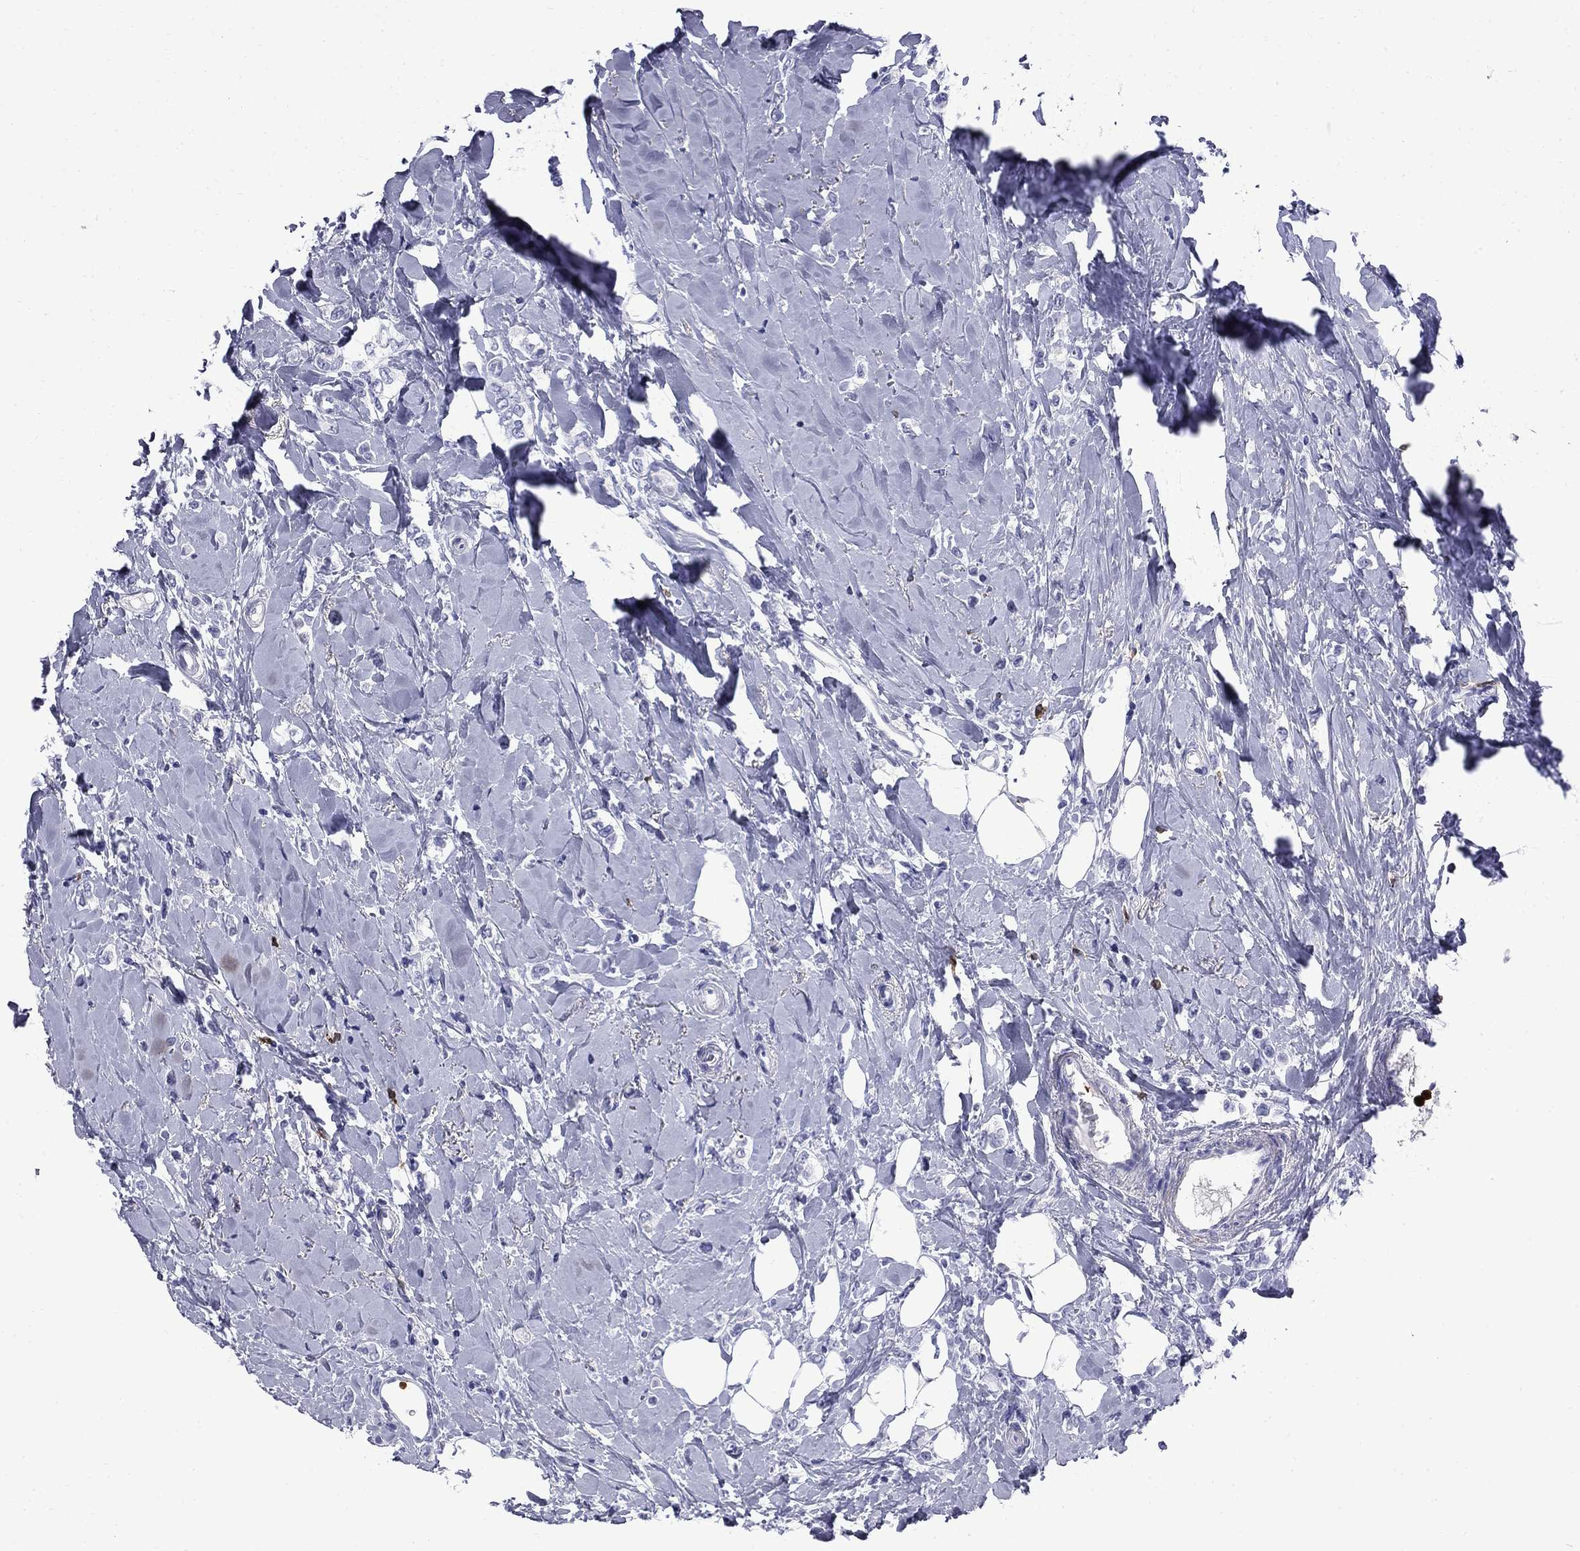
{"staining": {"intensity": "negative", "quantity": "none", "location": "none"}, "tissue": "breast cancer", "cell_type": "Tumor cells", "image_type": "cancer", "snomed": [{"axis": "morphology", "description": "Lobular carcinoma"}, {"axis": "topography", "description": "Breast"}], "caption": "An image of breast cancer (lobular carcinoma) stained for a protein exhibits no brown staining in tumor cells.", "gene": "TRIM29", "patient": {"sex": "female", "age": 66}}